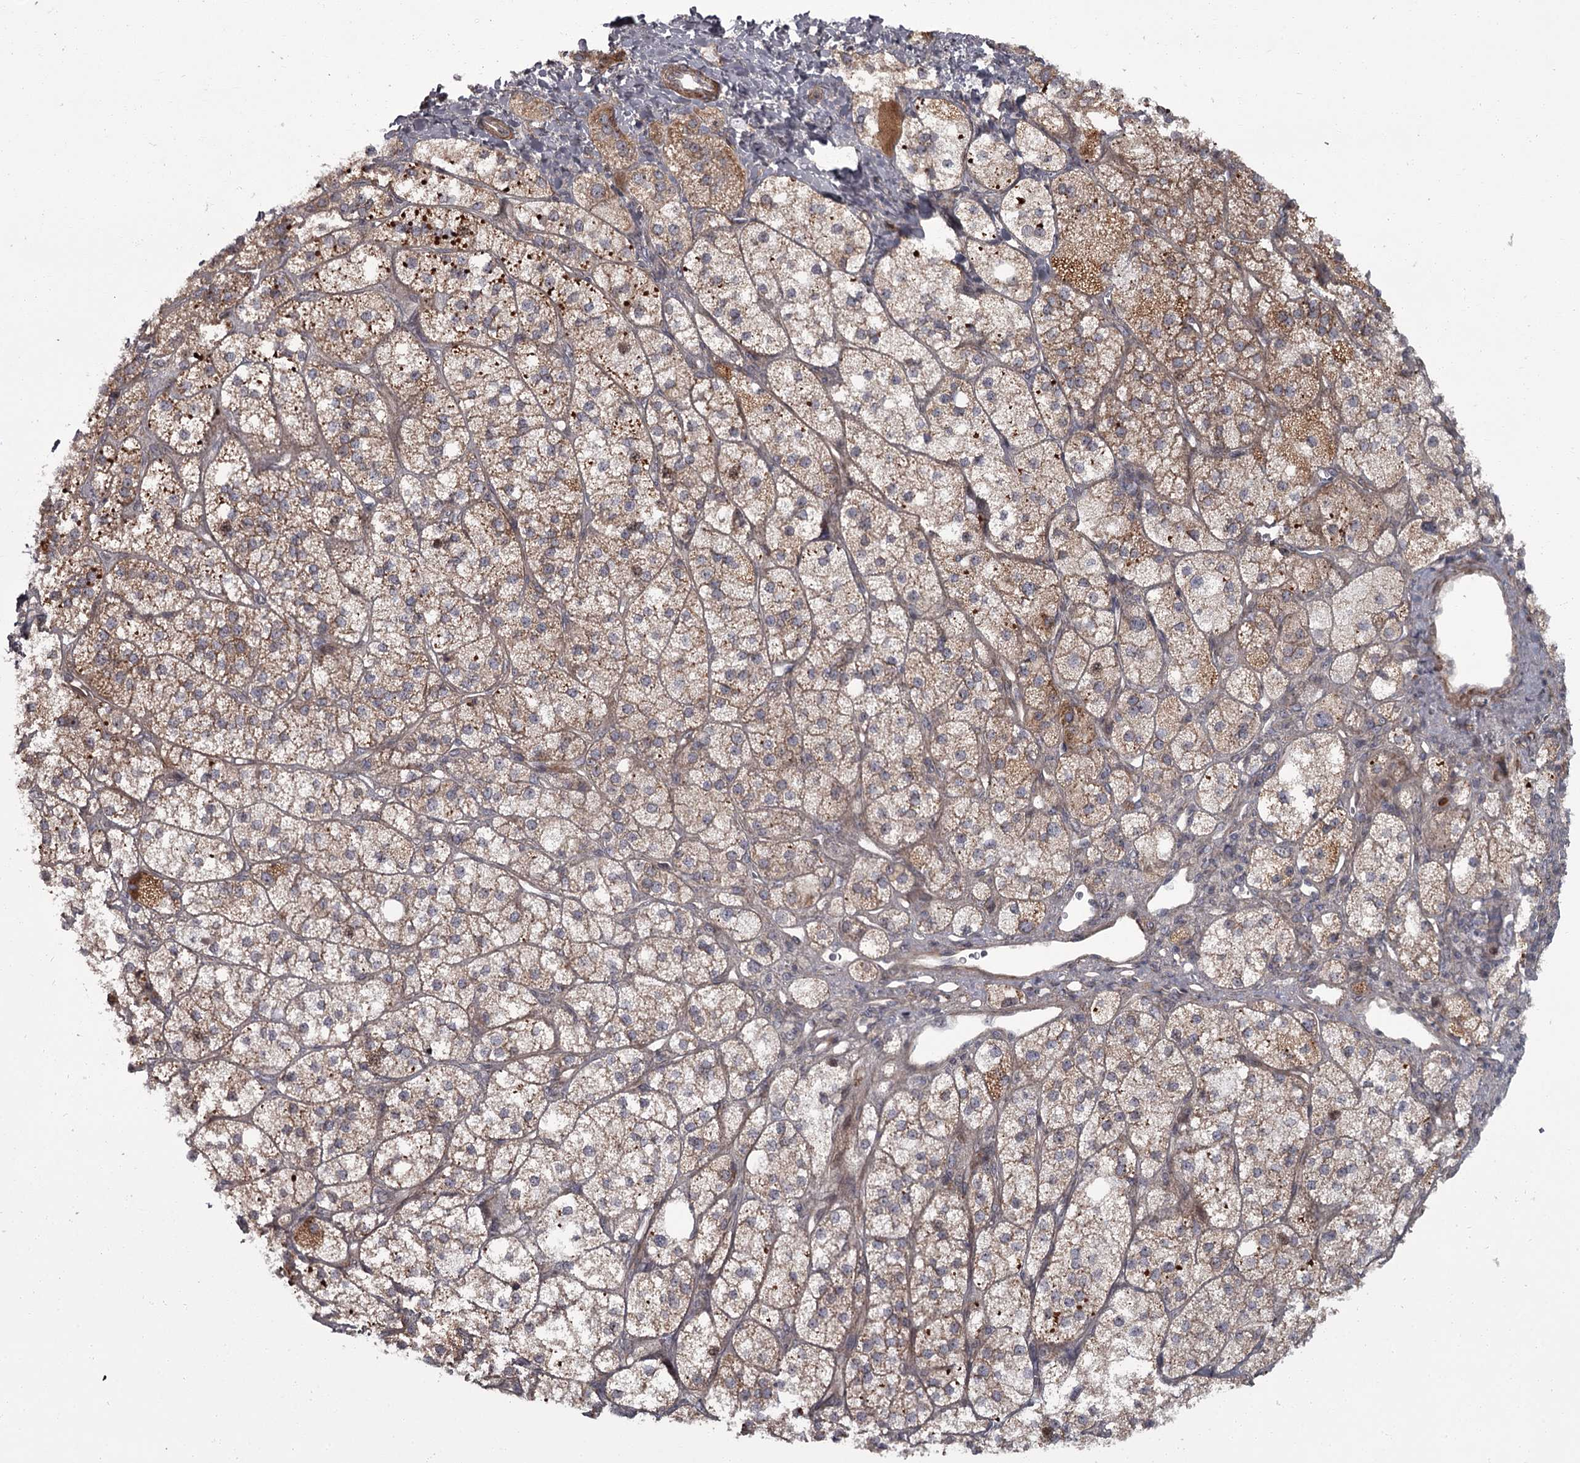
{"staining": {"intensity": "moderate", "quantity": "25%-75%", "location": "cytoplasmic/membranous"}, "tissue": "adrenal gland", "cell_type": "Glandular cells", "image_type": "normal", "snomed": [{"axis": "morphology", "description": "Normal tissue, NOS"}, {"axis": "topography", "description": "Adrenal gland"}], "caption": "The photomicrograph reveals immunohistochemical staining of benign adrenal gland. There is moderate cytoplasmic/membranous positivity is present in about 25%-75% of glandular cells.", "gene": "THAP9", "patient": {"sex": "male", "age": 61}}